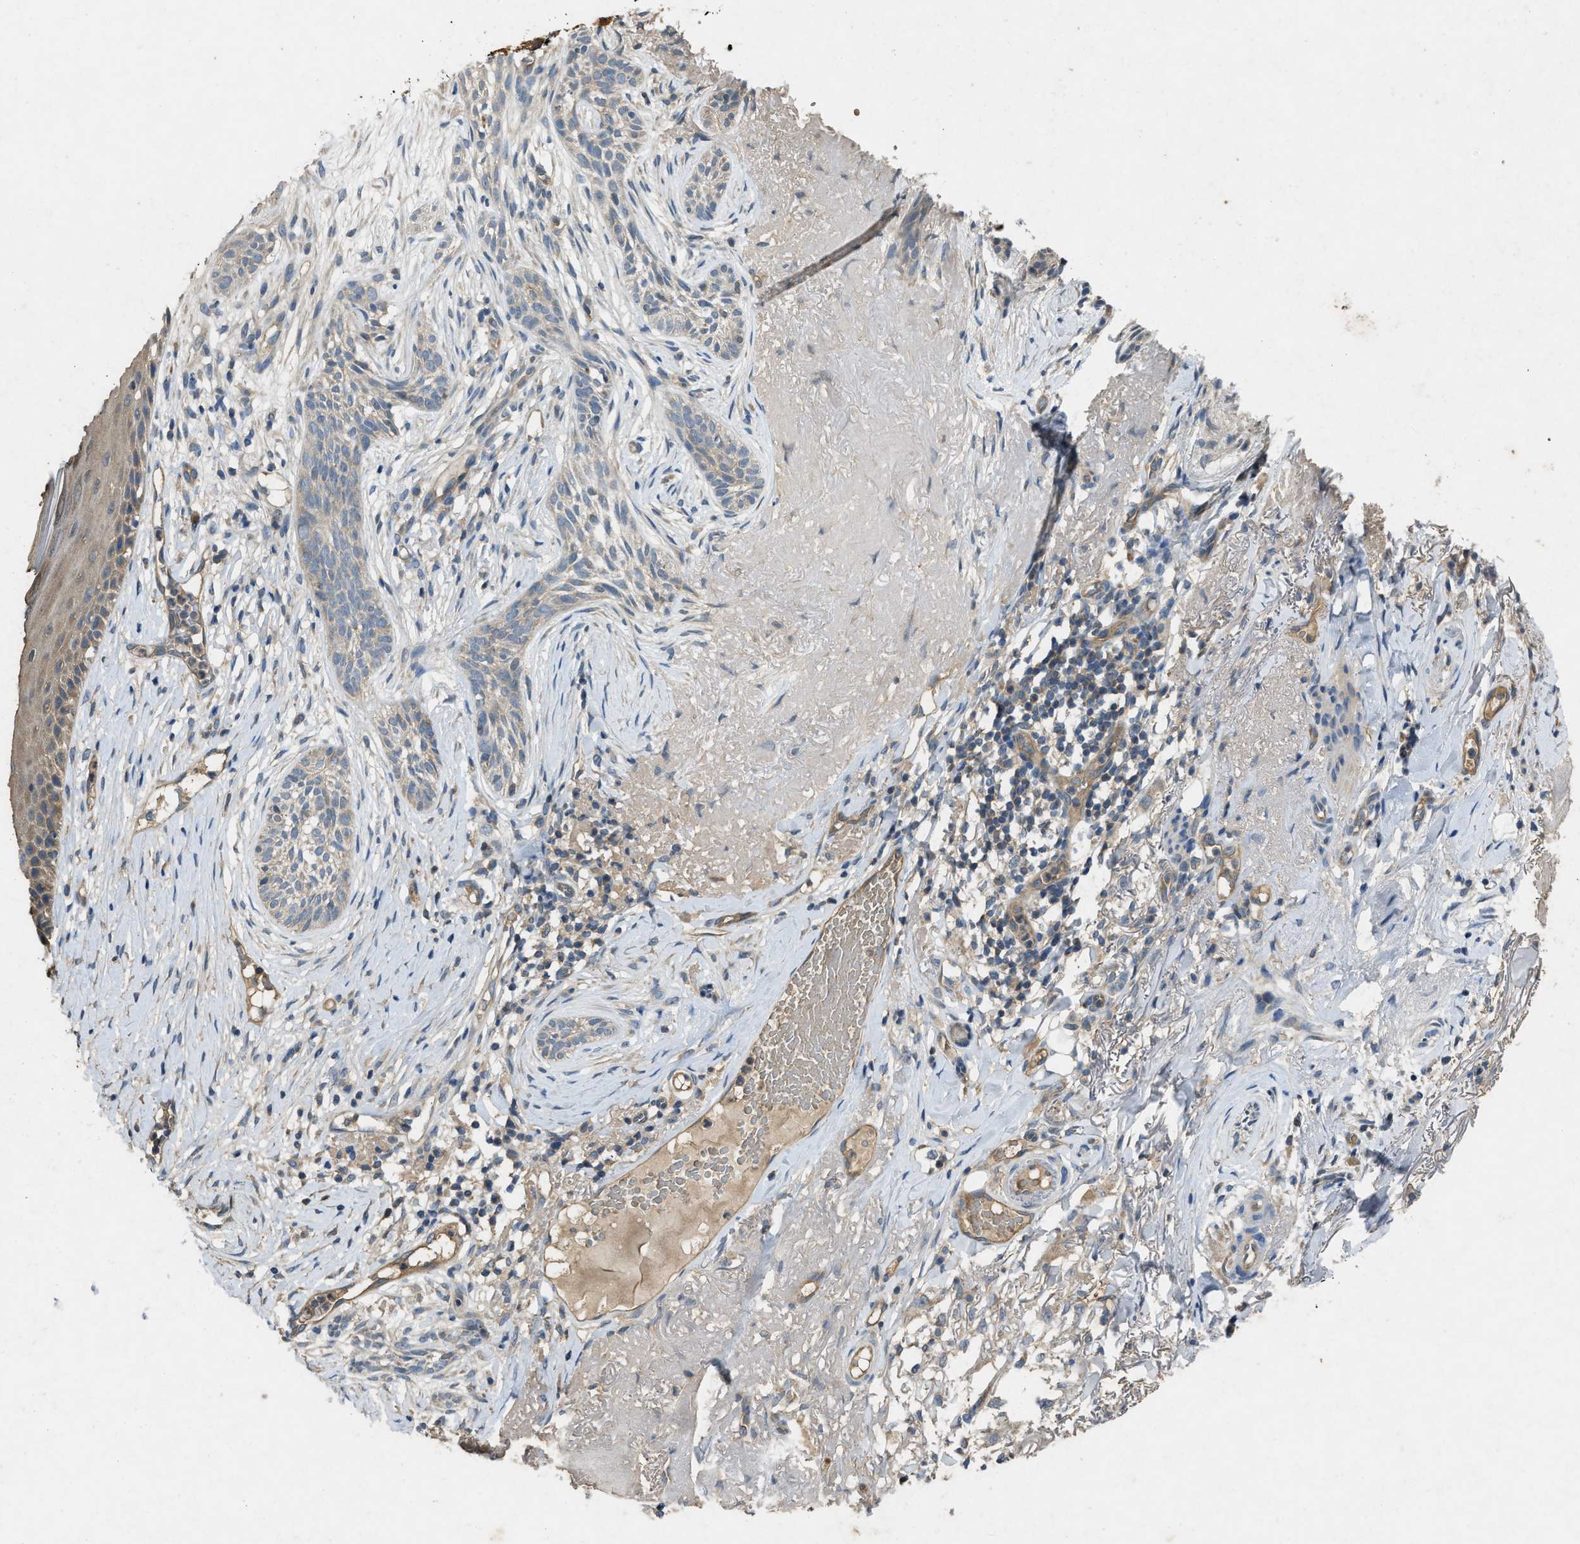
{"staining": {"intensity": "negative", "quantity": "none", "location": "none"}, "tissue": "skin cancer", "cell_type": "Tumor cells", "image_type": "cancer", "snomed": [{"axis": "morphology", "description": "Basal cell carcinoma"}, {"axis": "topography", "description": "Skin"}], "caption": "Skin basal cell carcinoma was stained to show a protein in brown. There is no significant expression in tumor cells.", "gene": "PPP3CA", "patient": {"sex": "female", "age": 88}}